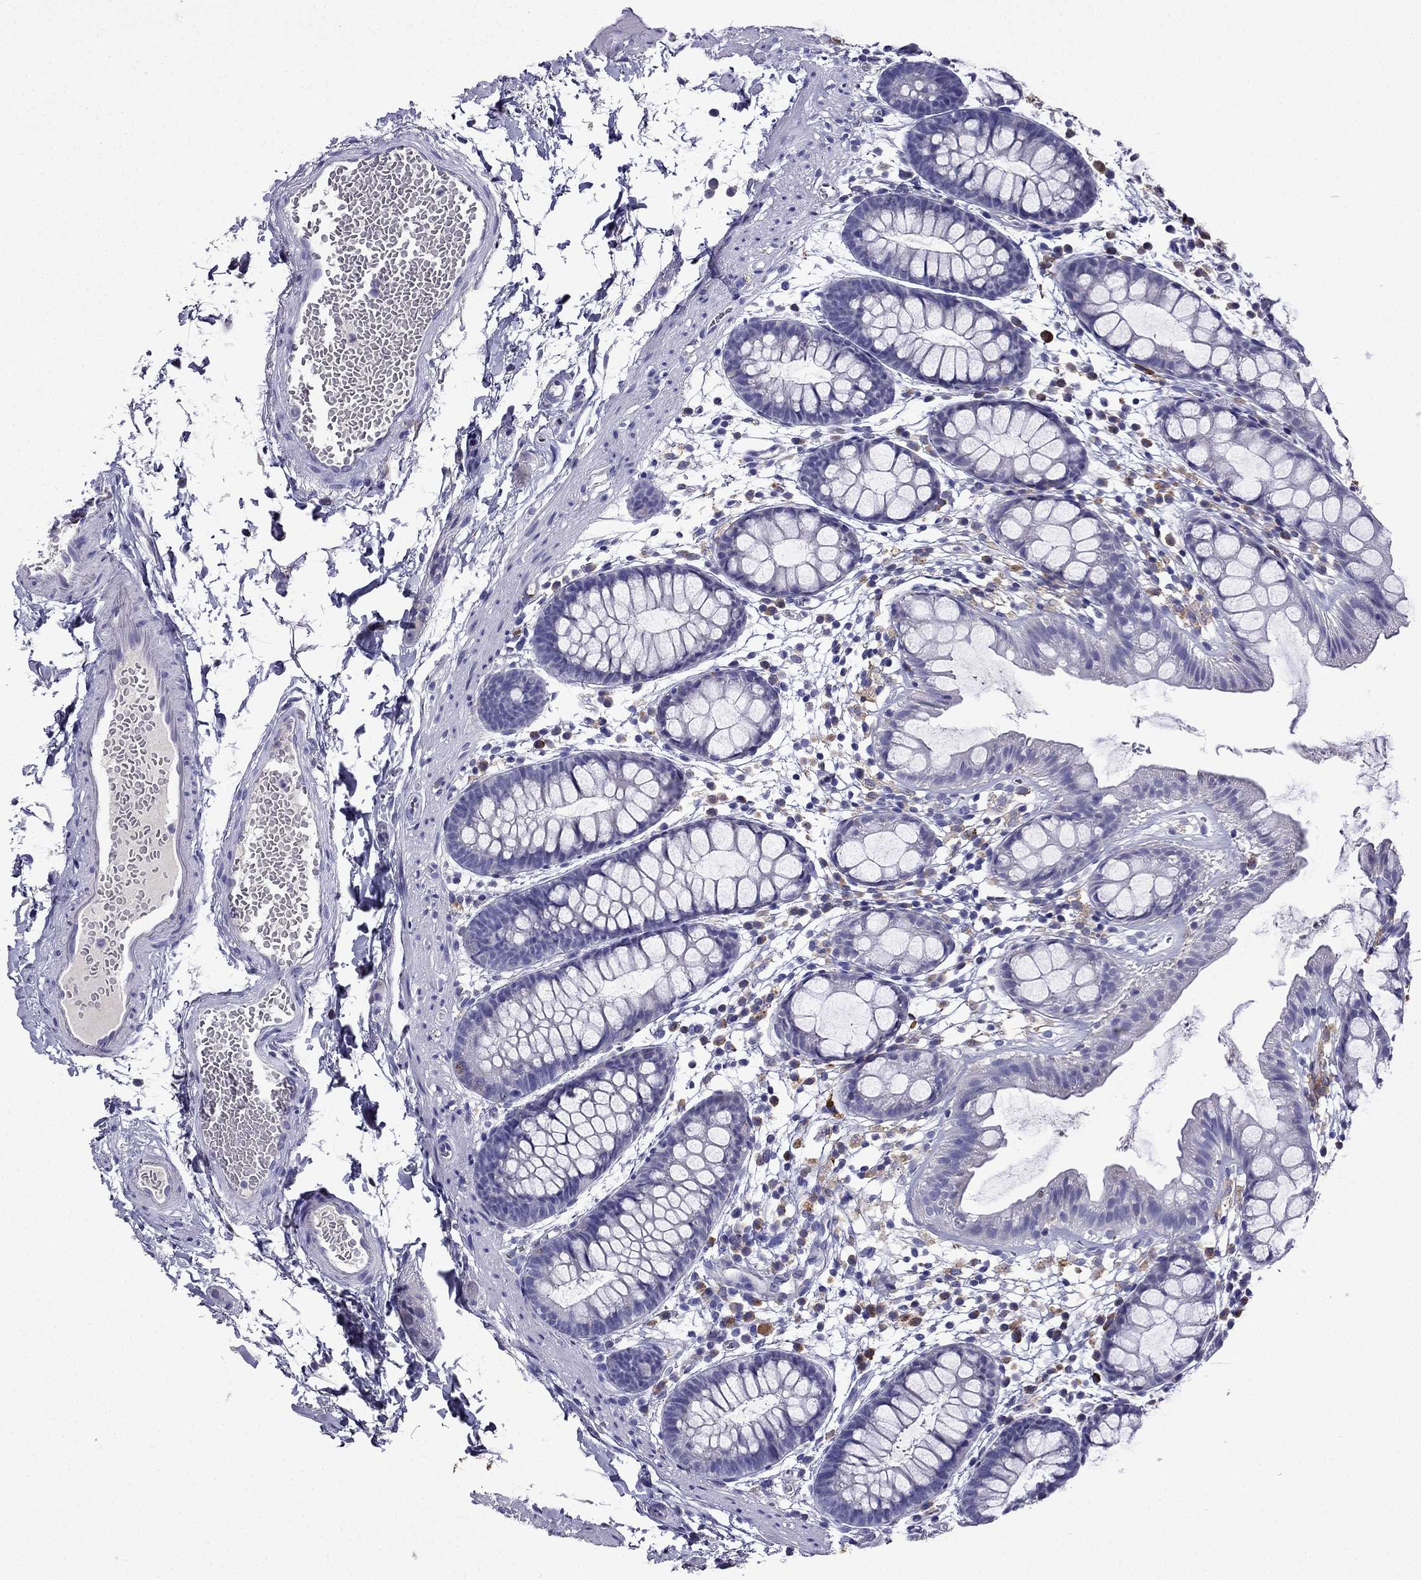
{"staining": {"intensity": "negative", "quantity": "none", "location": "none"}, "tissue": "rectum", "cell_type": "Glandular cells", "image_type": "normal", "snomed": [{"axis": "morphology", "description": "Normal tissue, NOS"}, {"axis": "topography", "description": "Rectum"}], "caption": "This histopathology image is of normal rectum stained with IHC to label a protein in brown with the nuclei are counter-stained blue. There is no staining in glandular cells.", "gene": "TSSK4", "patient": {"sex": "male", "age": 57}}